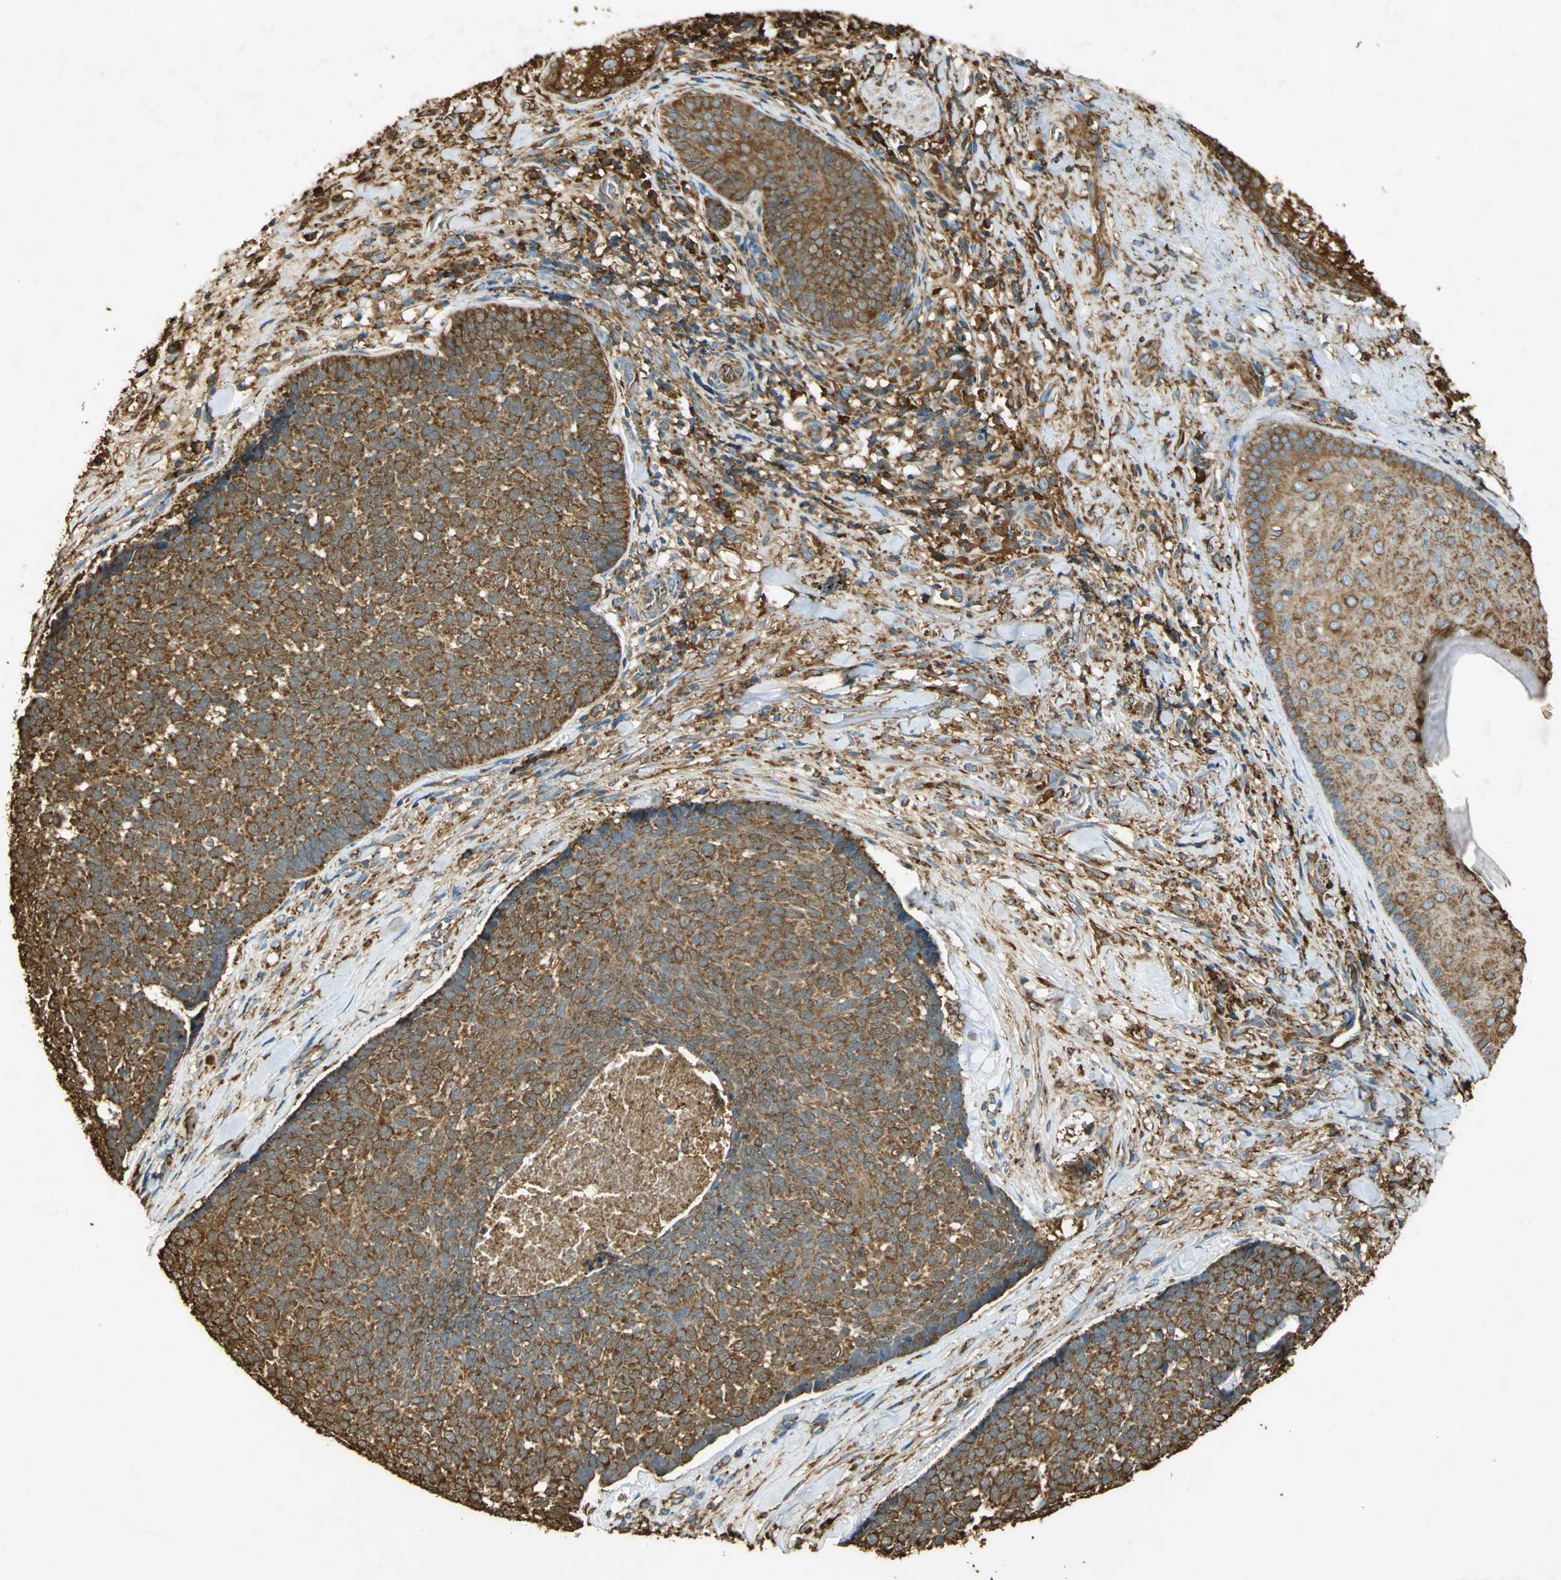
{"staining": {"intensity": "strong", "quantity": ">75%", "location": "cytoplasmic/membranous"}, "tissue": "skin cancer", "cell_type": "Tumor cells", "image_type": "cancer", "snomed": [{"axis": "morphology", "description": "Basal cell carcinoma"}, {"axis": "topography", "description": "Skin"}], "caption": "This is an image of IHC staining of skin basal cell carcinoma, which shows strong staining in the cytoplasmic/membranous of tumor cells.", "gene": "HSP90B1", "patient": {"sex": "male", "age": 84}}